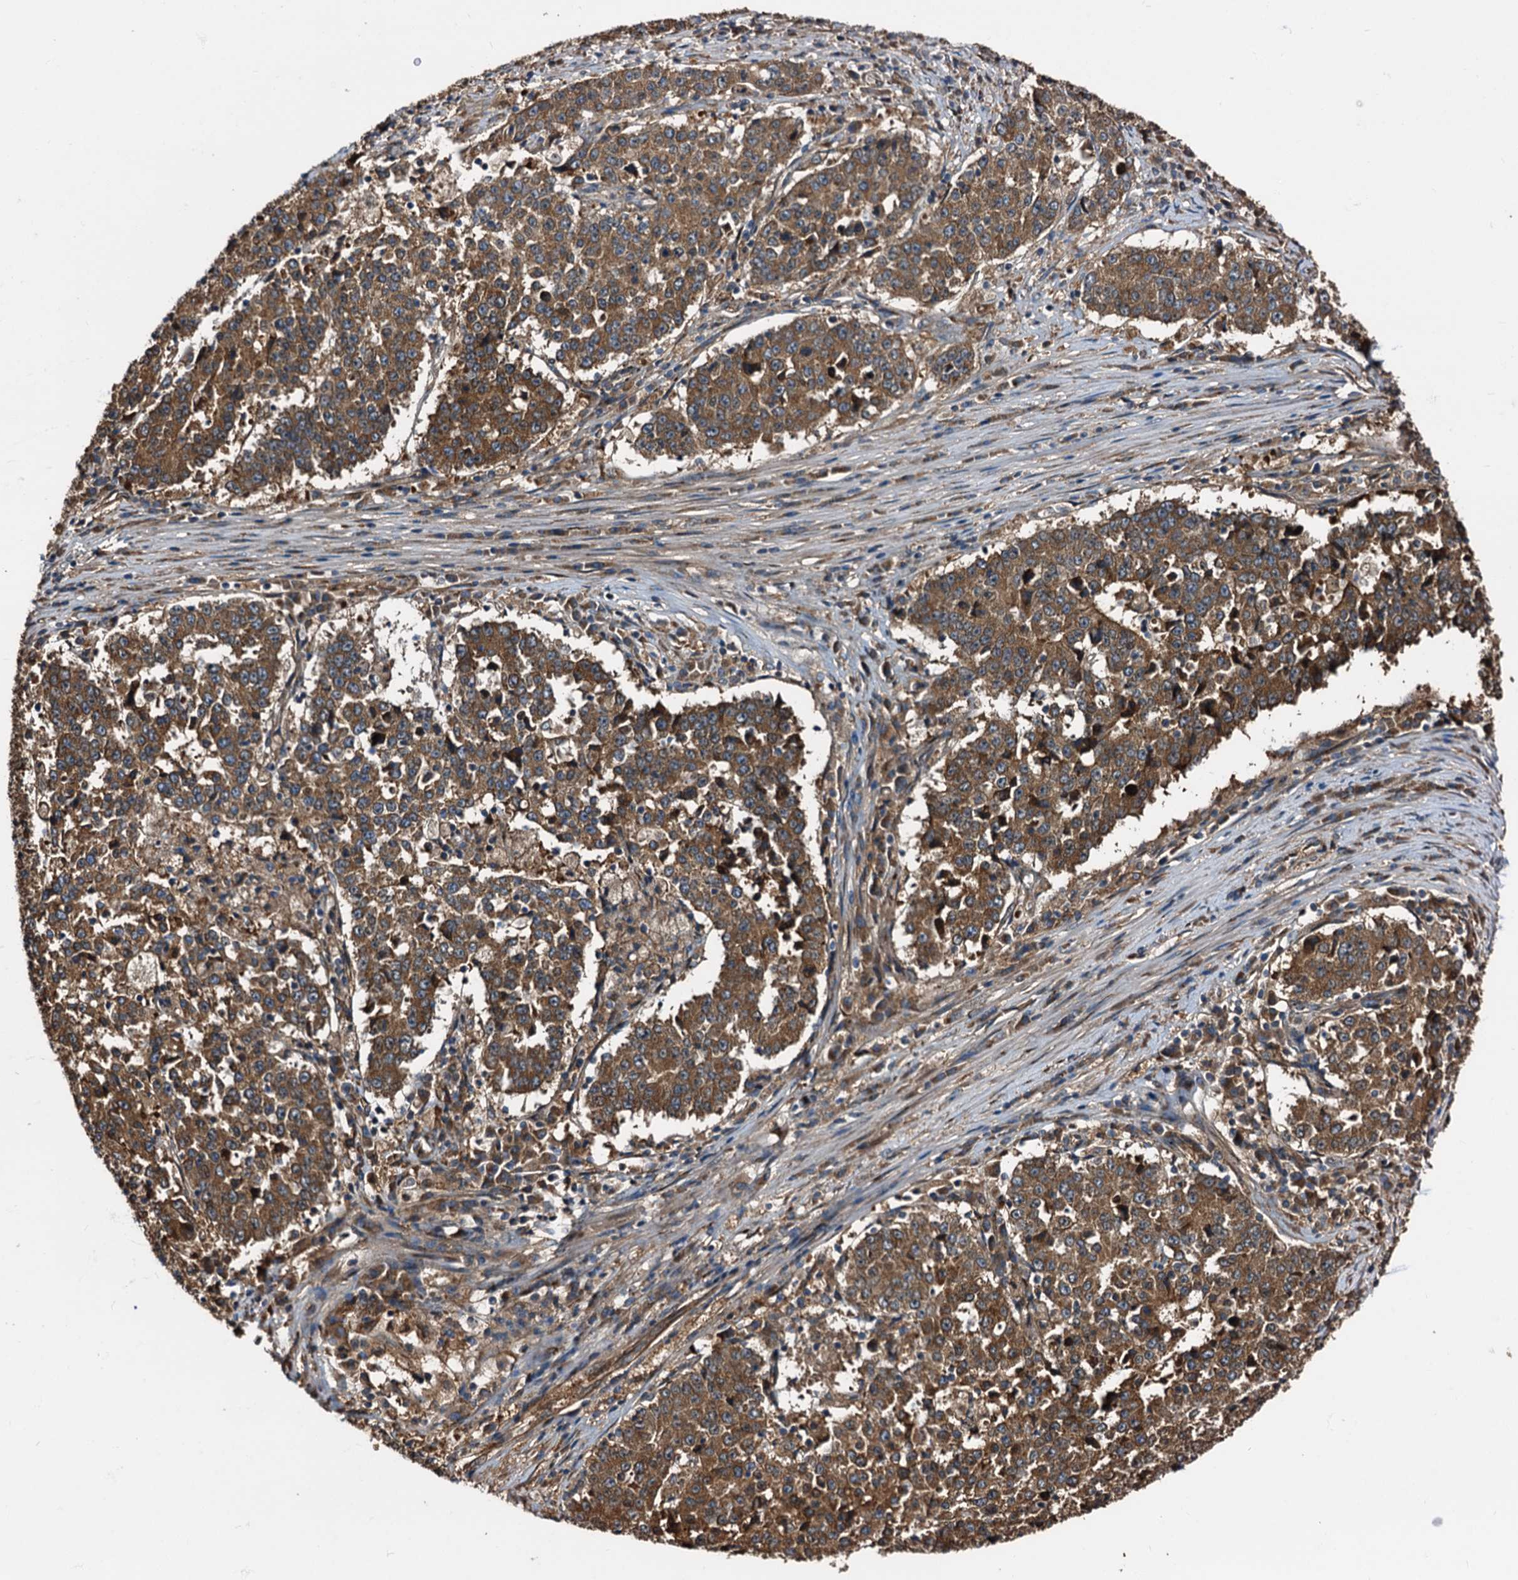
{"staining": {"intensity": "moderate", "quantity": ">75%", "location": "cytoplasmic/membranous"}, "tissue": "stomach cancer", "cell_type": "Tumor cells", "image_type": "cancer", "snomed": [{"axis": "morphology", "description": "Adenocarcinoma, NOS"}, {"axis": "topography", "description": "Stomach"}], "caption": "Human stomach adenocarcinoma stained for a protein (brown) reveals moderate cytoplasmic/membranous positive positivity in approximately >75% of tumor cells.", "gene": "PEX5", "patient": {"sex": "male", "age": 59}}